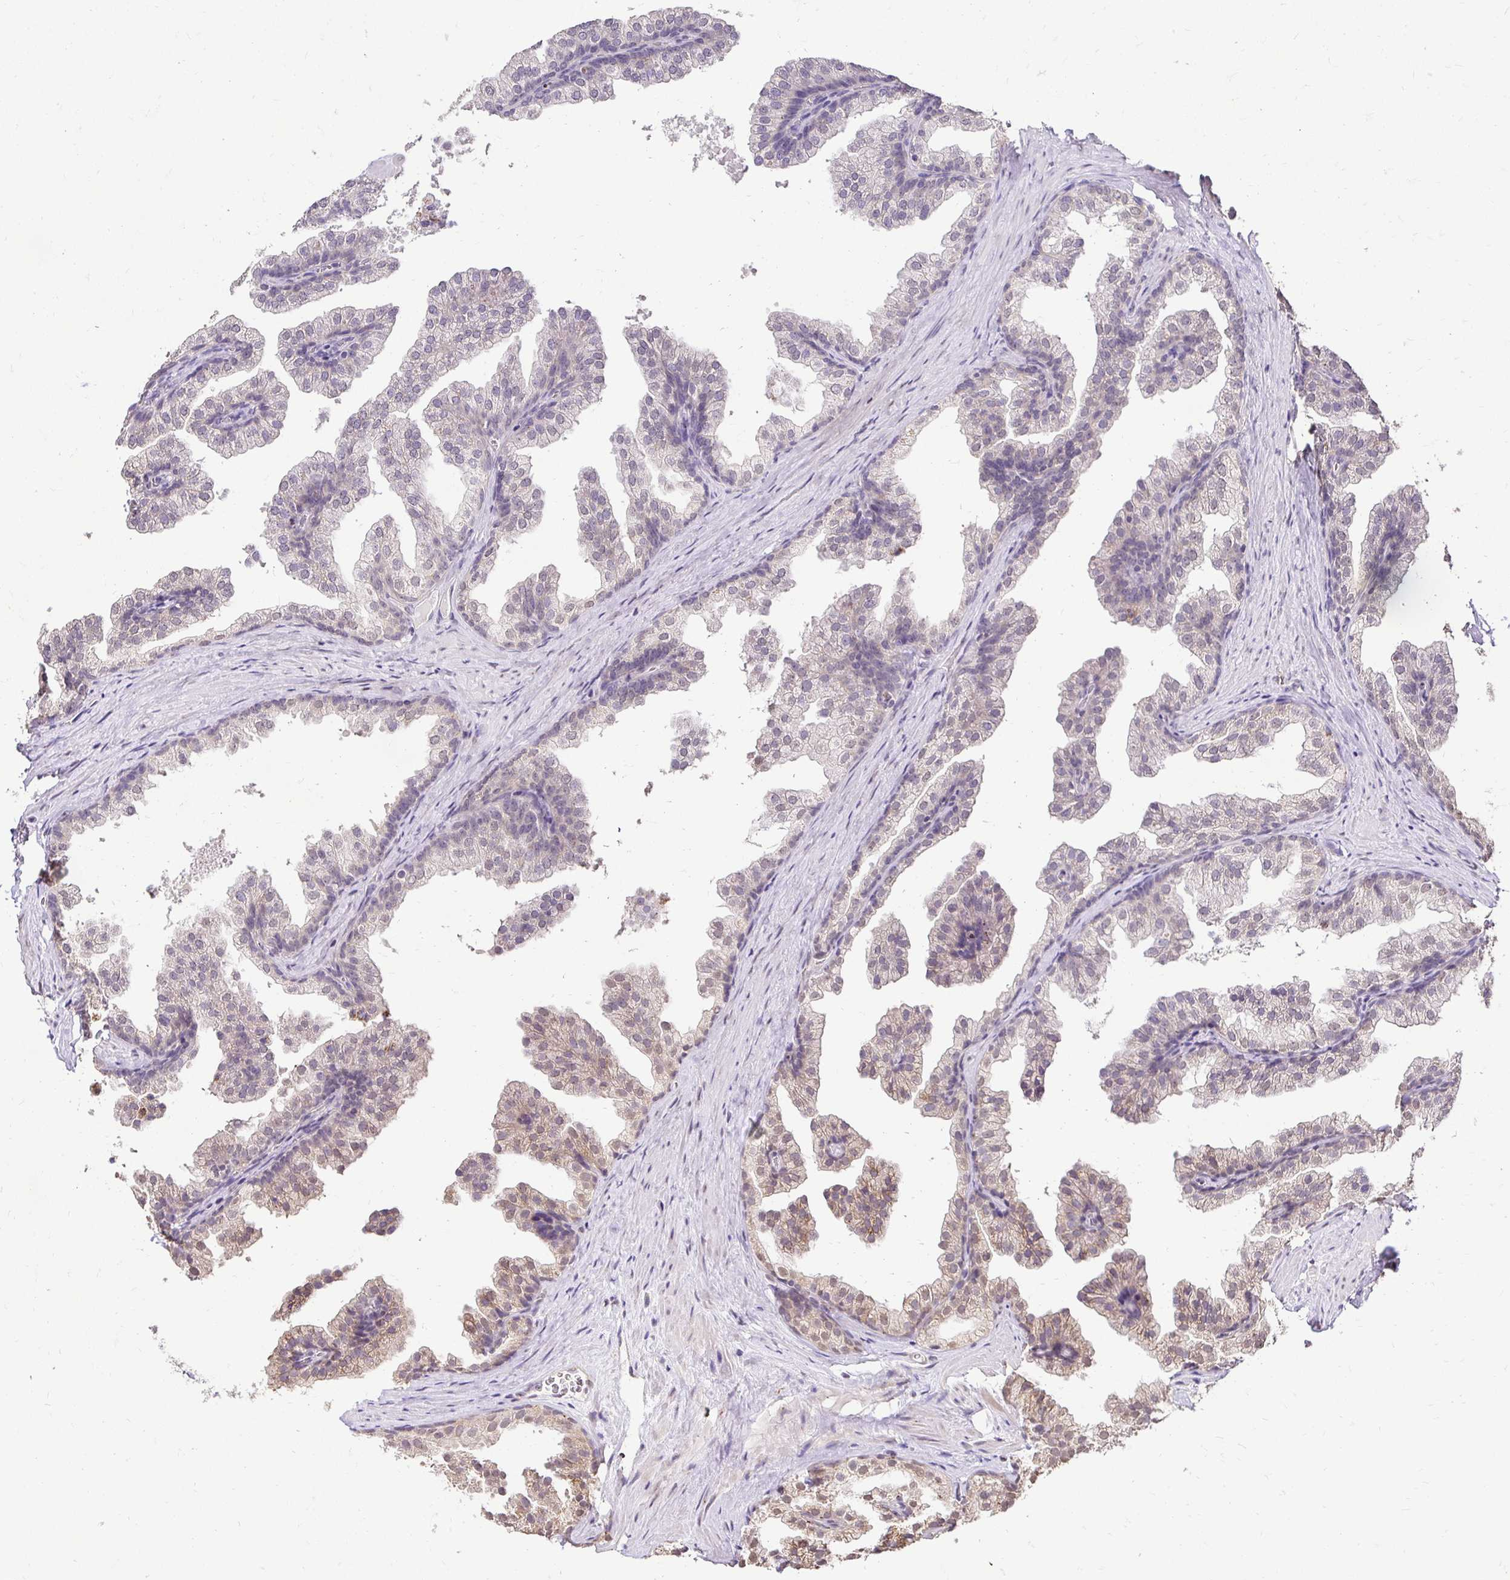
{"staining": {"intensity": "weak", "quantity": "25%-75%", "location": "cytoplasmic/membranous,nuclear"}, "tissue": "prostate", "cell_type": "Glandular cells", "image_type": "normal", "snomed": [{"axis": "morphology", "description": "Normal tissue, NOS"}, {"axis": "topography", "description": "Prostate"}], "caption": "Protein analysis of benign prostate exhibits weak cytoplasmic/membranous,nuclear positivity in approximately 25%-75% of glandular cells. (Stains: DAB in brown, nuclei in blue, Microscopy: brightfield microscopy at high magnification).", "gene": "RHEBL1", "patient": {"sex": "male", "age": 37}}